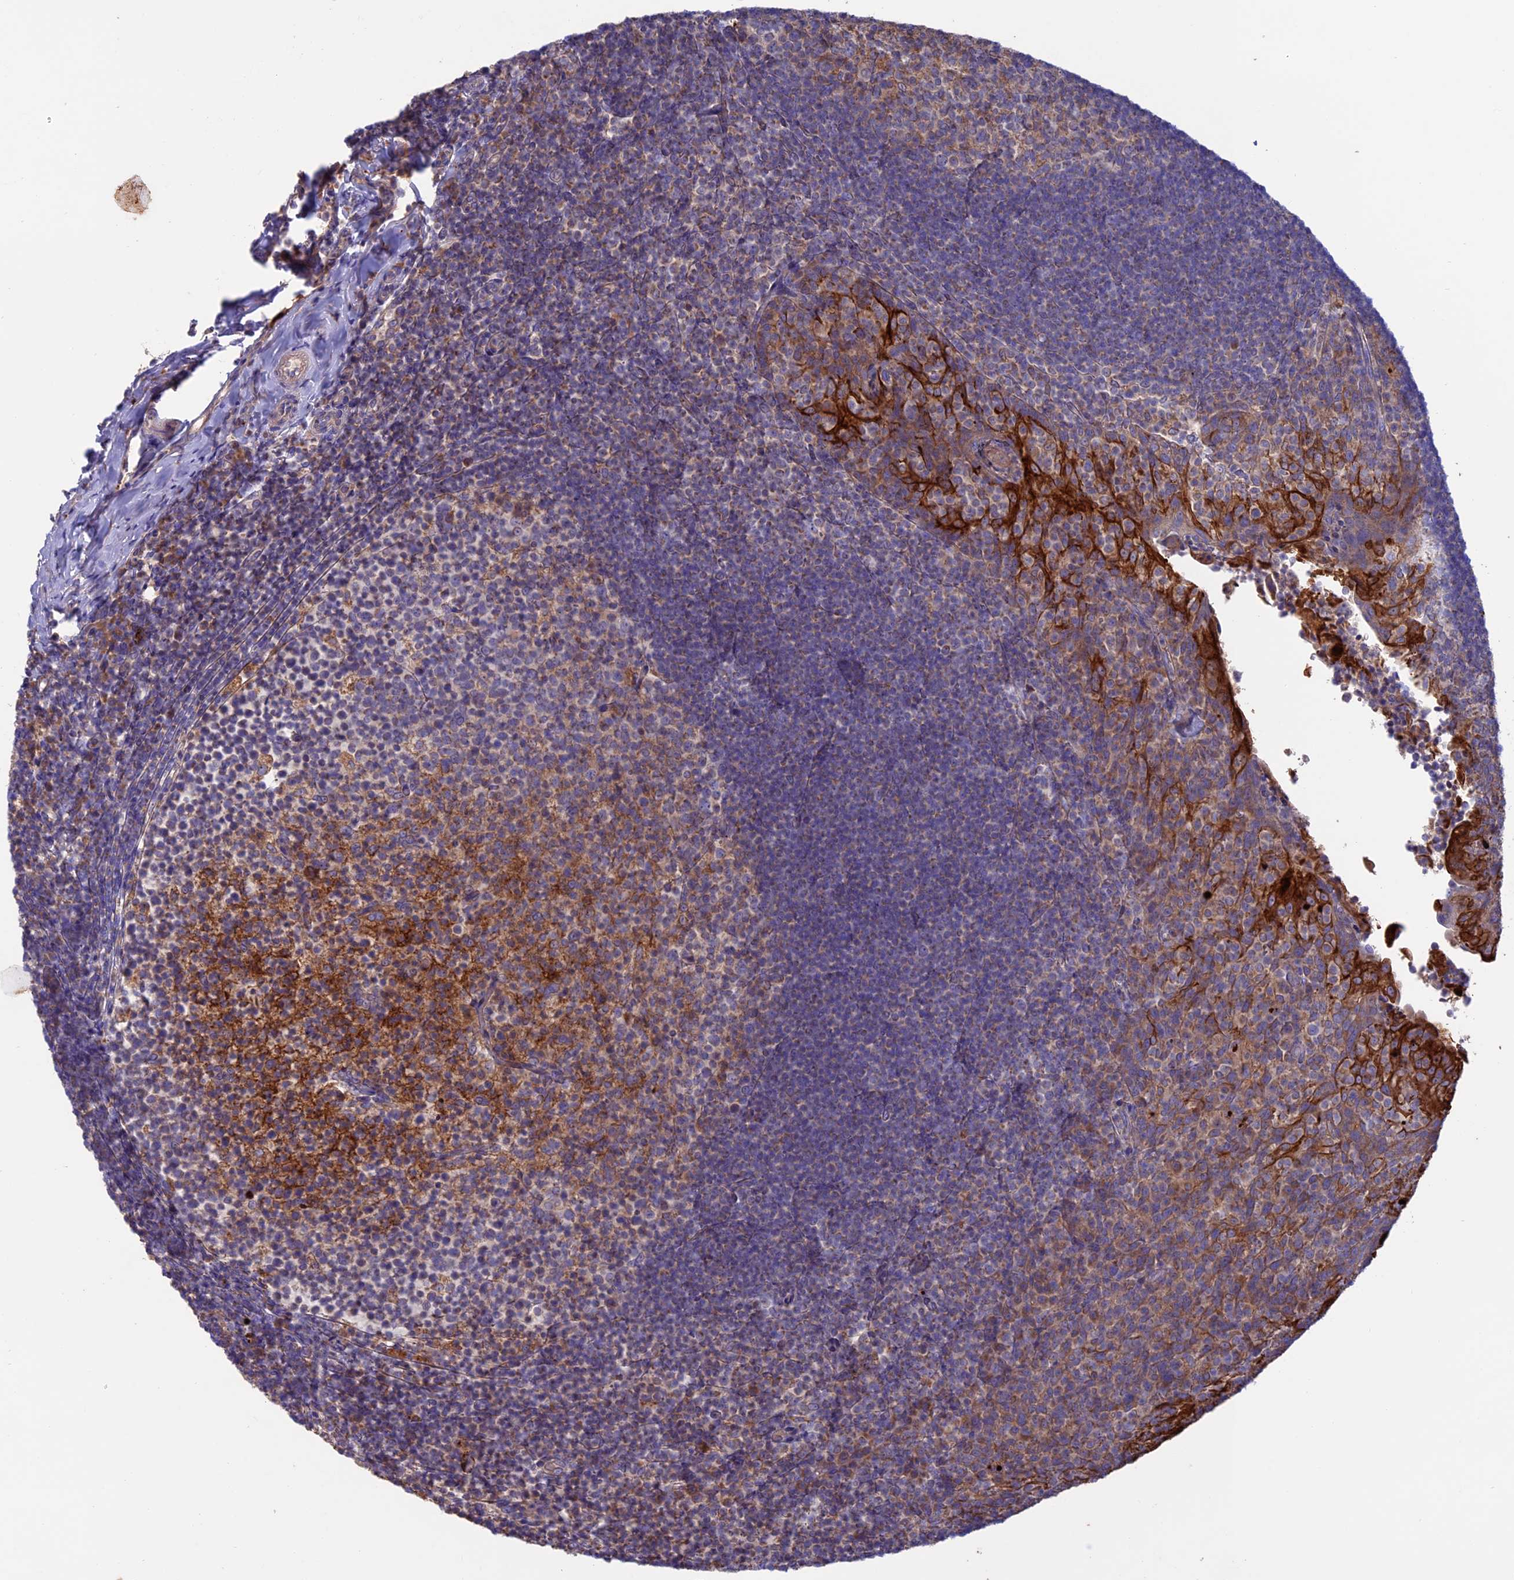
{"staining": {"intensity": "strong", "quantity": "<25%", "location": "cytoplasmic/membranous"}, "tissue": "tonsil", "cell_type": "Germinal center cells", "image_type": "normal", "snomed": [{"axis": "morphology", "description": "Normal tissue, NOS"}, {"axis": "topography", "description": "Tonsil"}], "caption": "DAB (3,3'-diaminobenzidine) immunohistochemical staining of unremarkable human tonsil exhibits strong cytoplasmic/membranous protein positivity in about <25% of germinal center cells. Using DAB (brown) and hematoxylin (blue) stains, captured at high magnification using brightfield microscopy.", "gene": "PTPN9", "patient": {"sex": "female", "age": 10}}